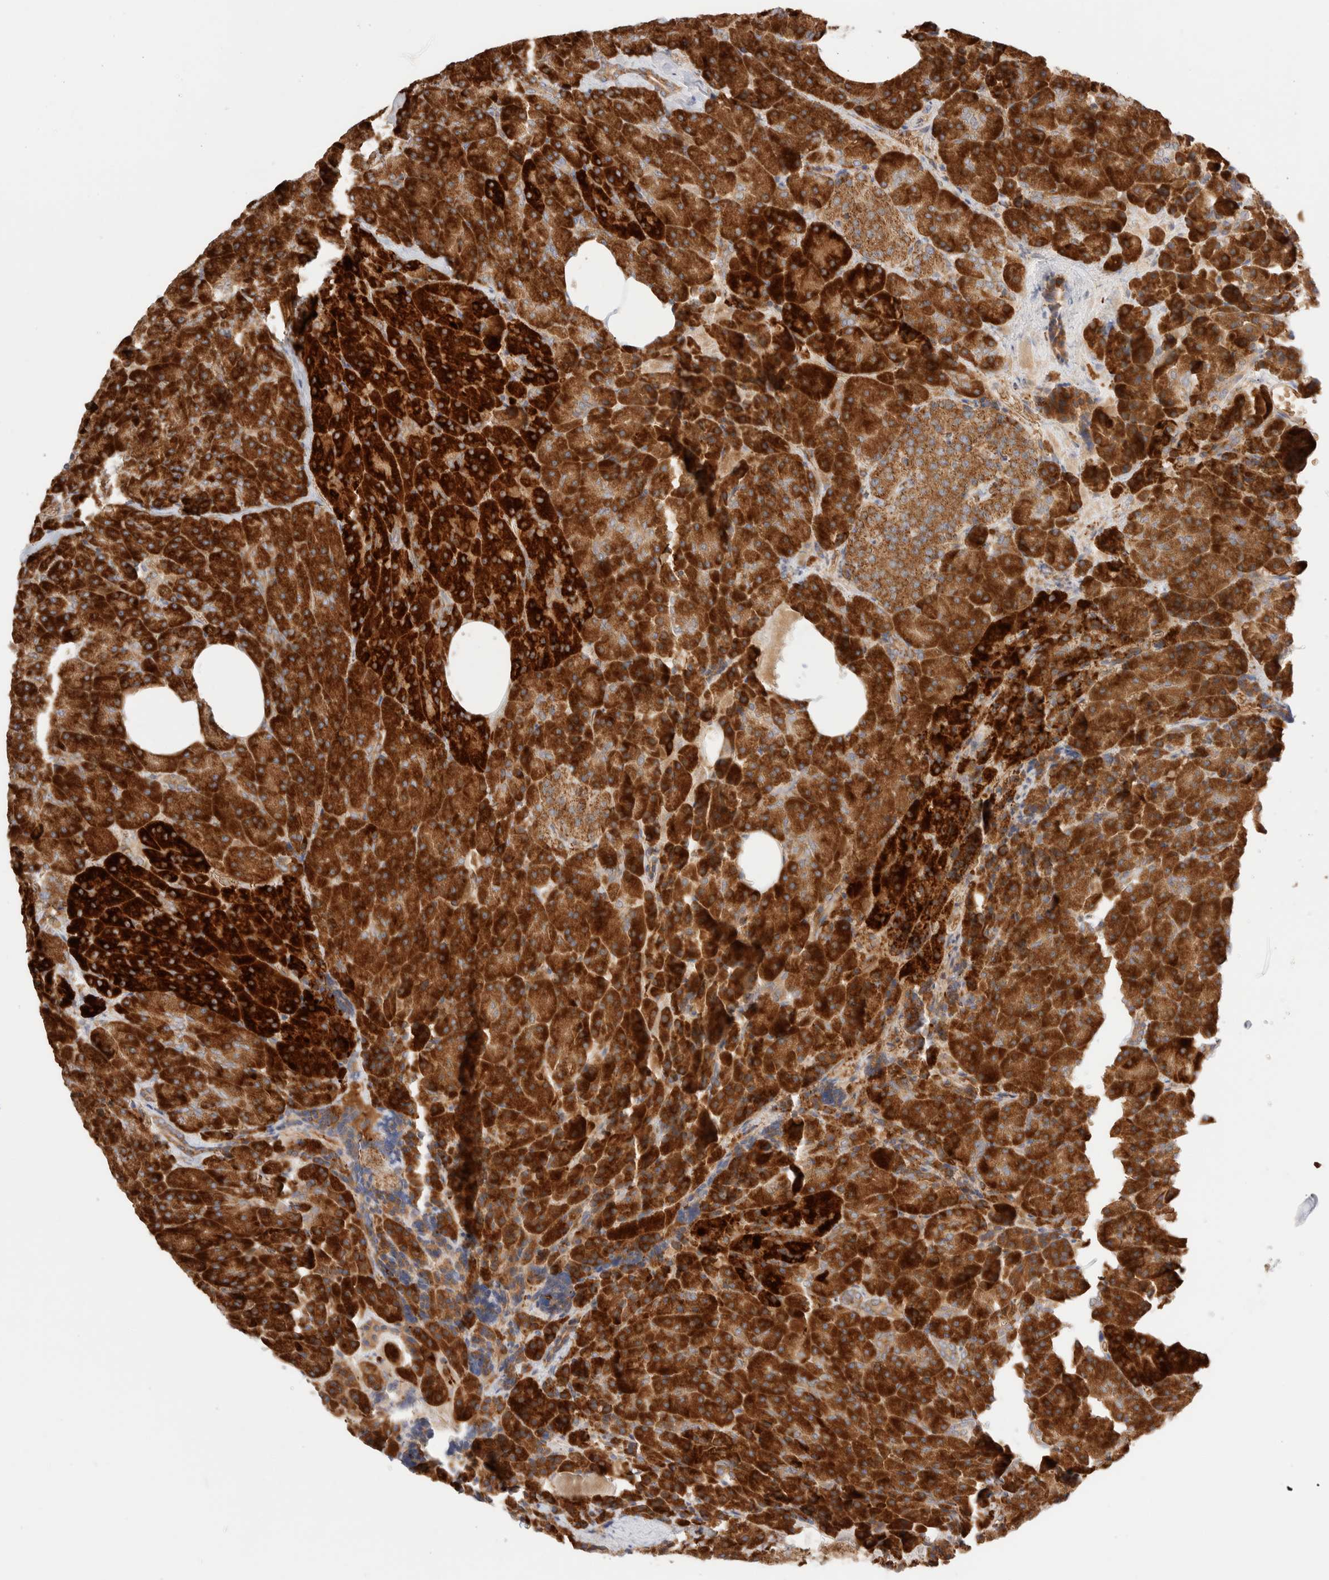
{"staining": {"intensity": "strong", "quantity": ">75%", "location": "cytoplasmic/membranous"}, "tissue": "pancreas", "cell_type": "Exocrine glandular cells", "image_type": "normal", "snomed": [{"axis": "morphology", "description": "Normal tissue, NOS"}, {"axis": "morphology", "description": "Carcinoid, malignant, NOS"}, {"axis": "topography", "description": "Pancreas"}], "caption": "Pancreas was stained to show a protein in brown. There is high levels of strong cytoplasmic/membranous expression in approximately >75% of exocrine glandular cells. The staining is performed using DAB (3,3'-diaminobenzidine) brown chromogen to label protein expression. The nuclei are counter-stained blue using hematoxylin.", "gene": "UTS2B", "patient": {"sex": "female", "age": 35}}